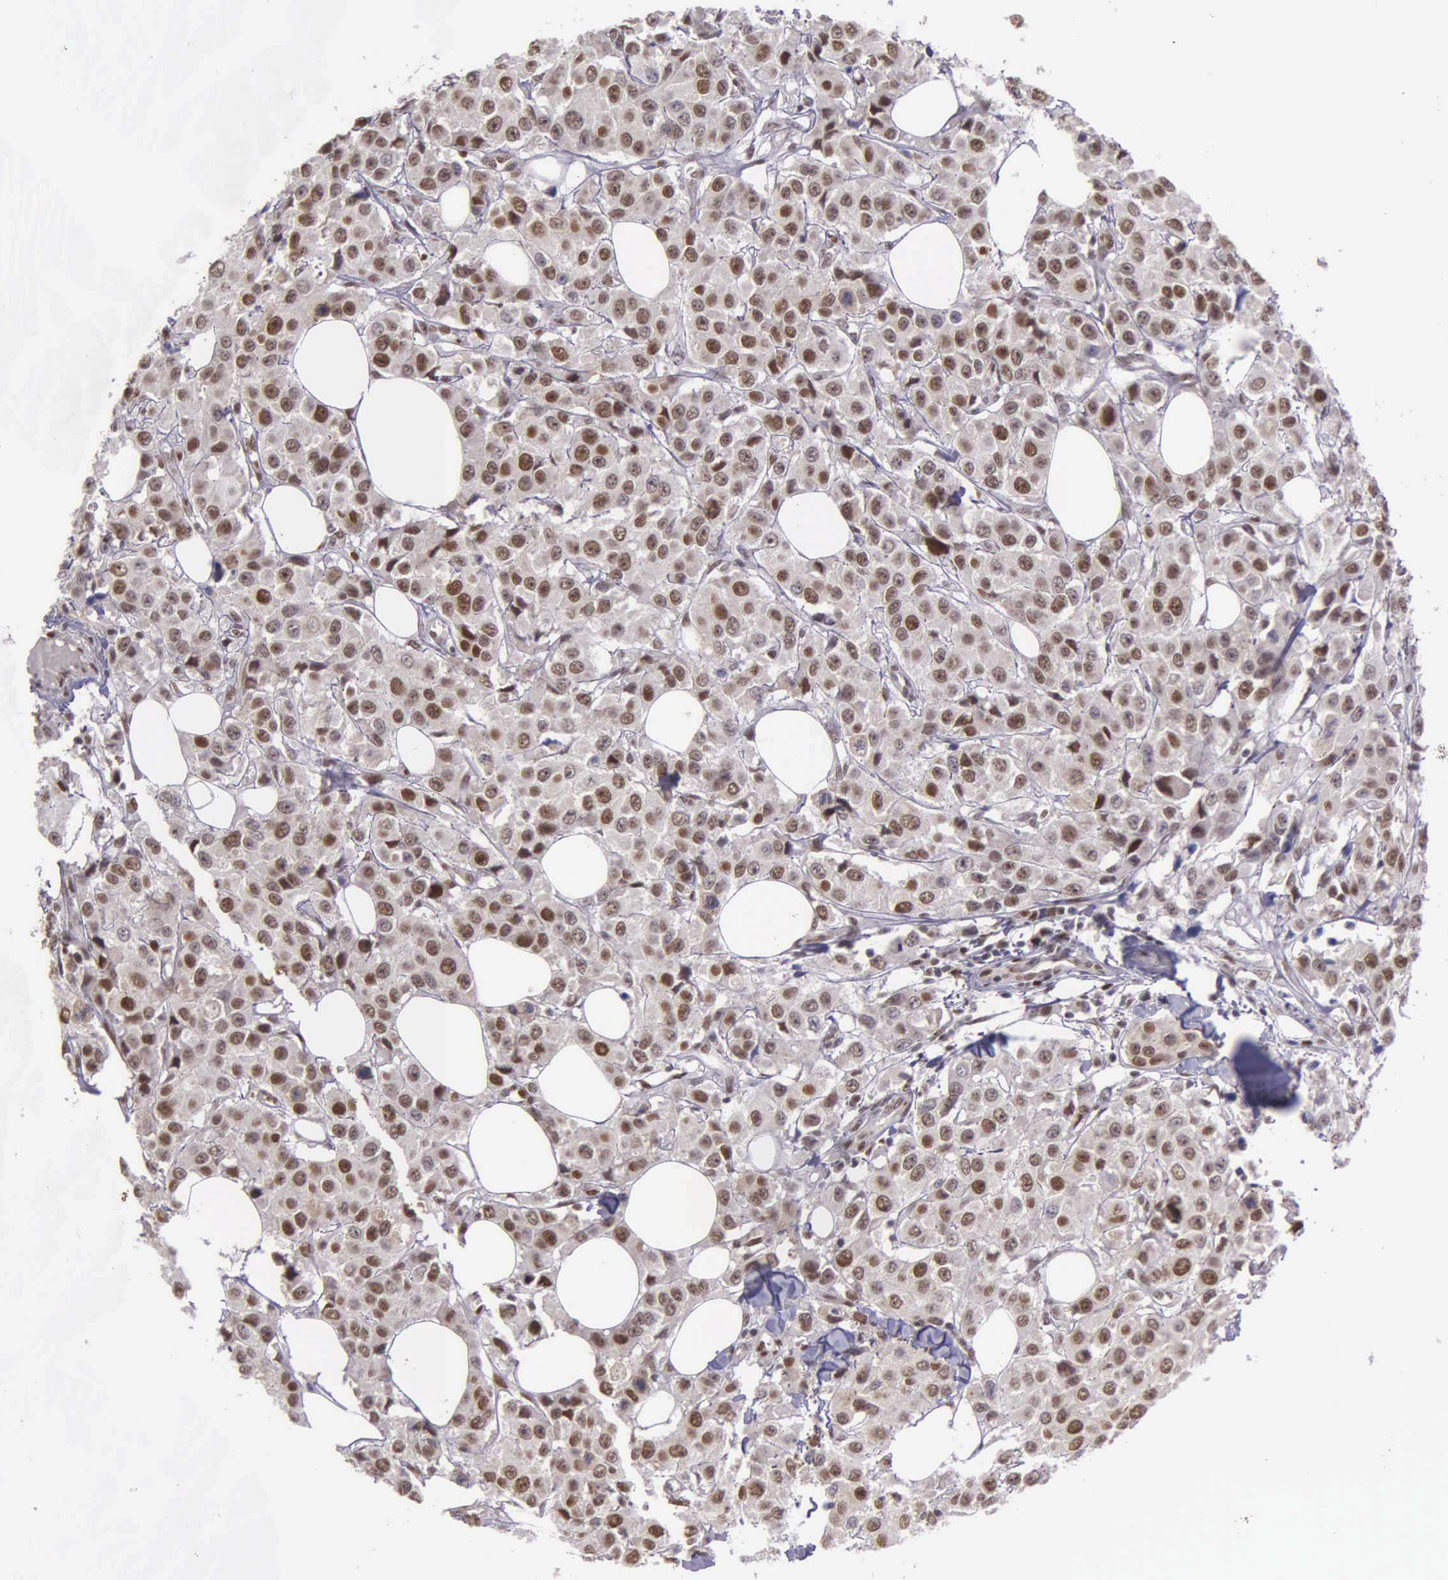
{"staining": {"intensity": "moderate", "quantity": ">75%", "location": "nuclear"}, "tissue": "breast cancer", "cell_type": "Tumor cells", "image_type": "cancer", "snomed": [{"axis": "morphology", "description": "Duct carcinoma"}, {"axis": "topography", "description": "Breast"}], "caption": "IHC (DAB) staining of breast cancer (intraductal carcinoma) displays moderate nuclear protein expression in approximately >75% of tumor cells.", "gene": "UBR7", "patient": {"sex": "female", "age": 58}}